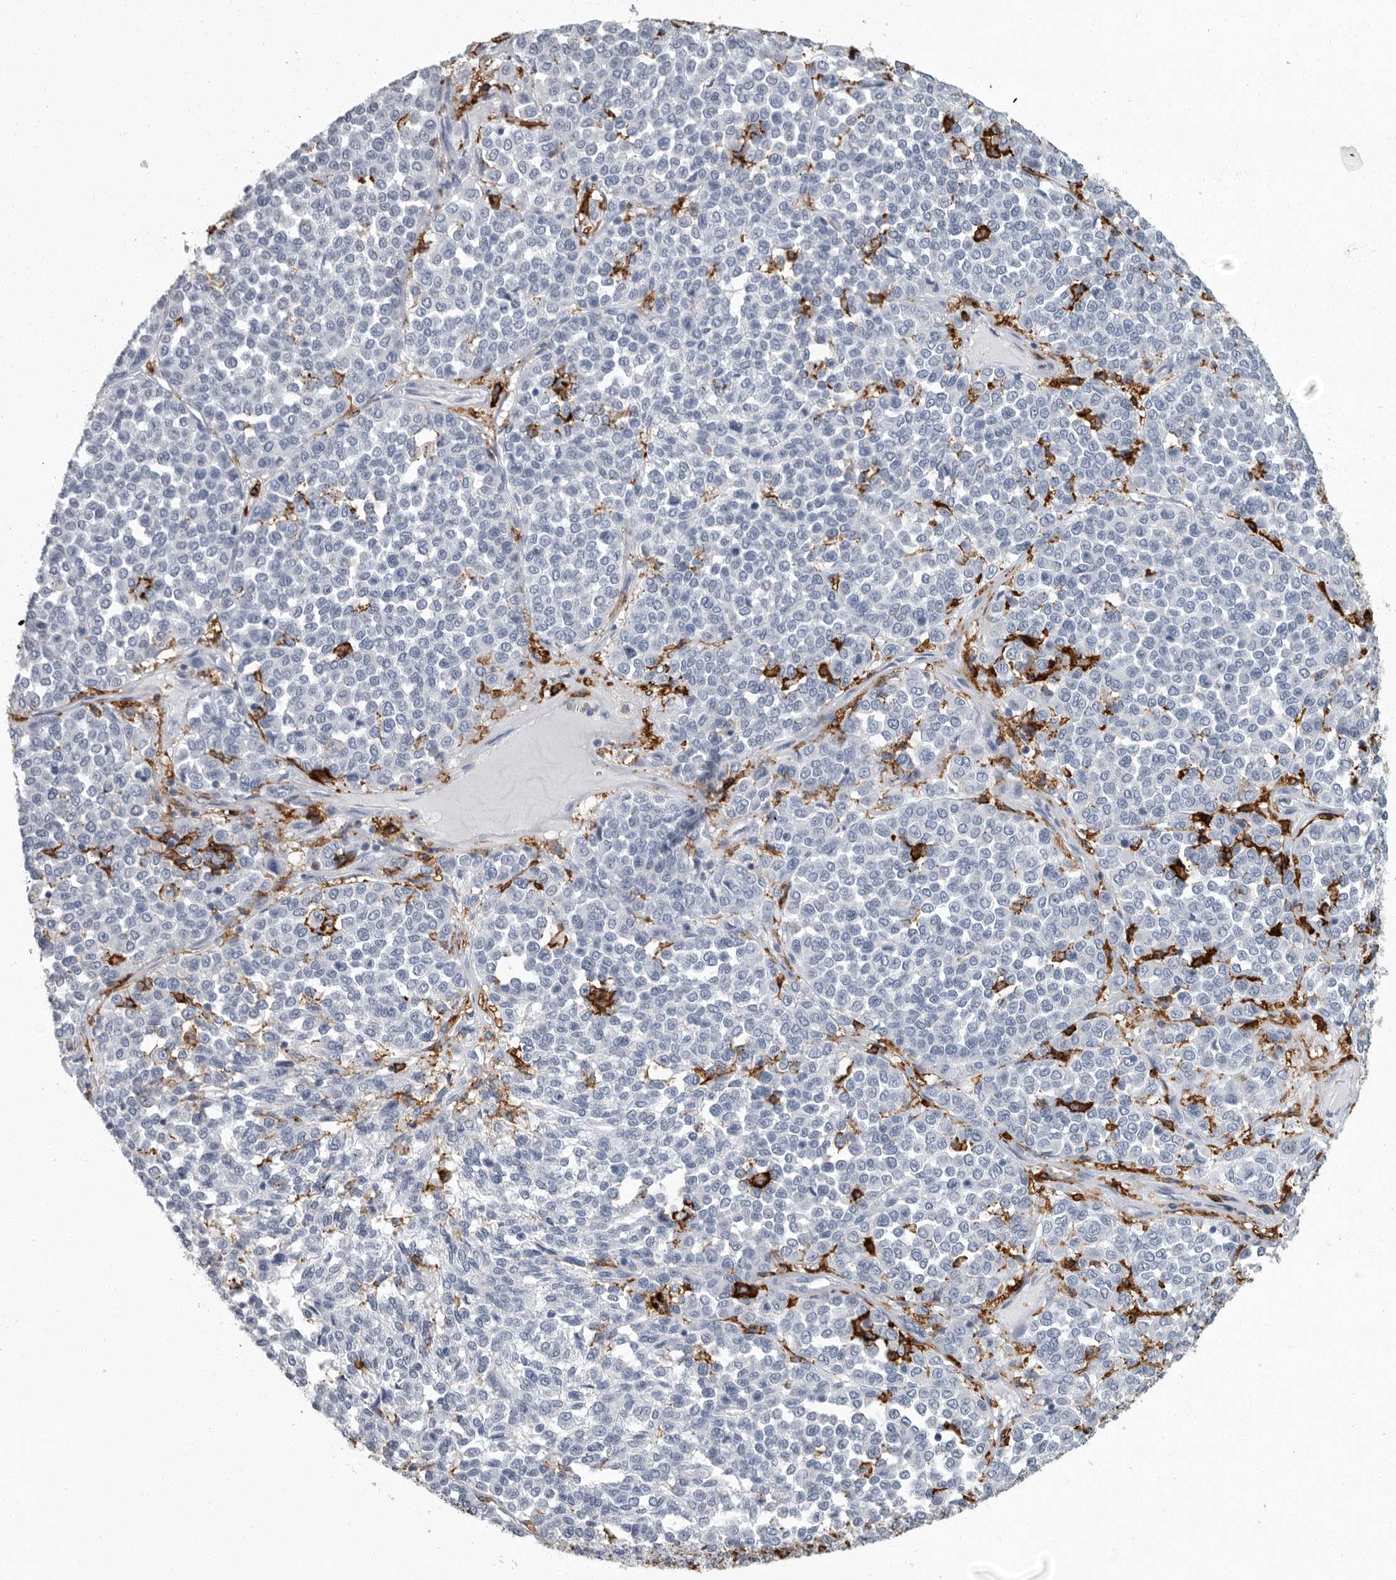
{"staining": {"intensity": "negative", "quantity": "none", "location": "none"}, "tissue": "melanoma", "cell_type": "Tumor cells", "image_type": "cancer", "snomed": [{"axis": "morphology", "description": "Malignant melanoma, Metastatic site"}, {"axis": "topography", "description": "Pancreas"}], "caption": "An immunohistochemistry (IHC) image of malignant melanoma (metastatic site) is shown. There is no staining in tumor cells of malignant melanoma (metastatic site).", "gene": "FCER1G", "patient": {"sex": "female", "age": 30}}